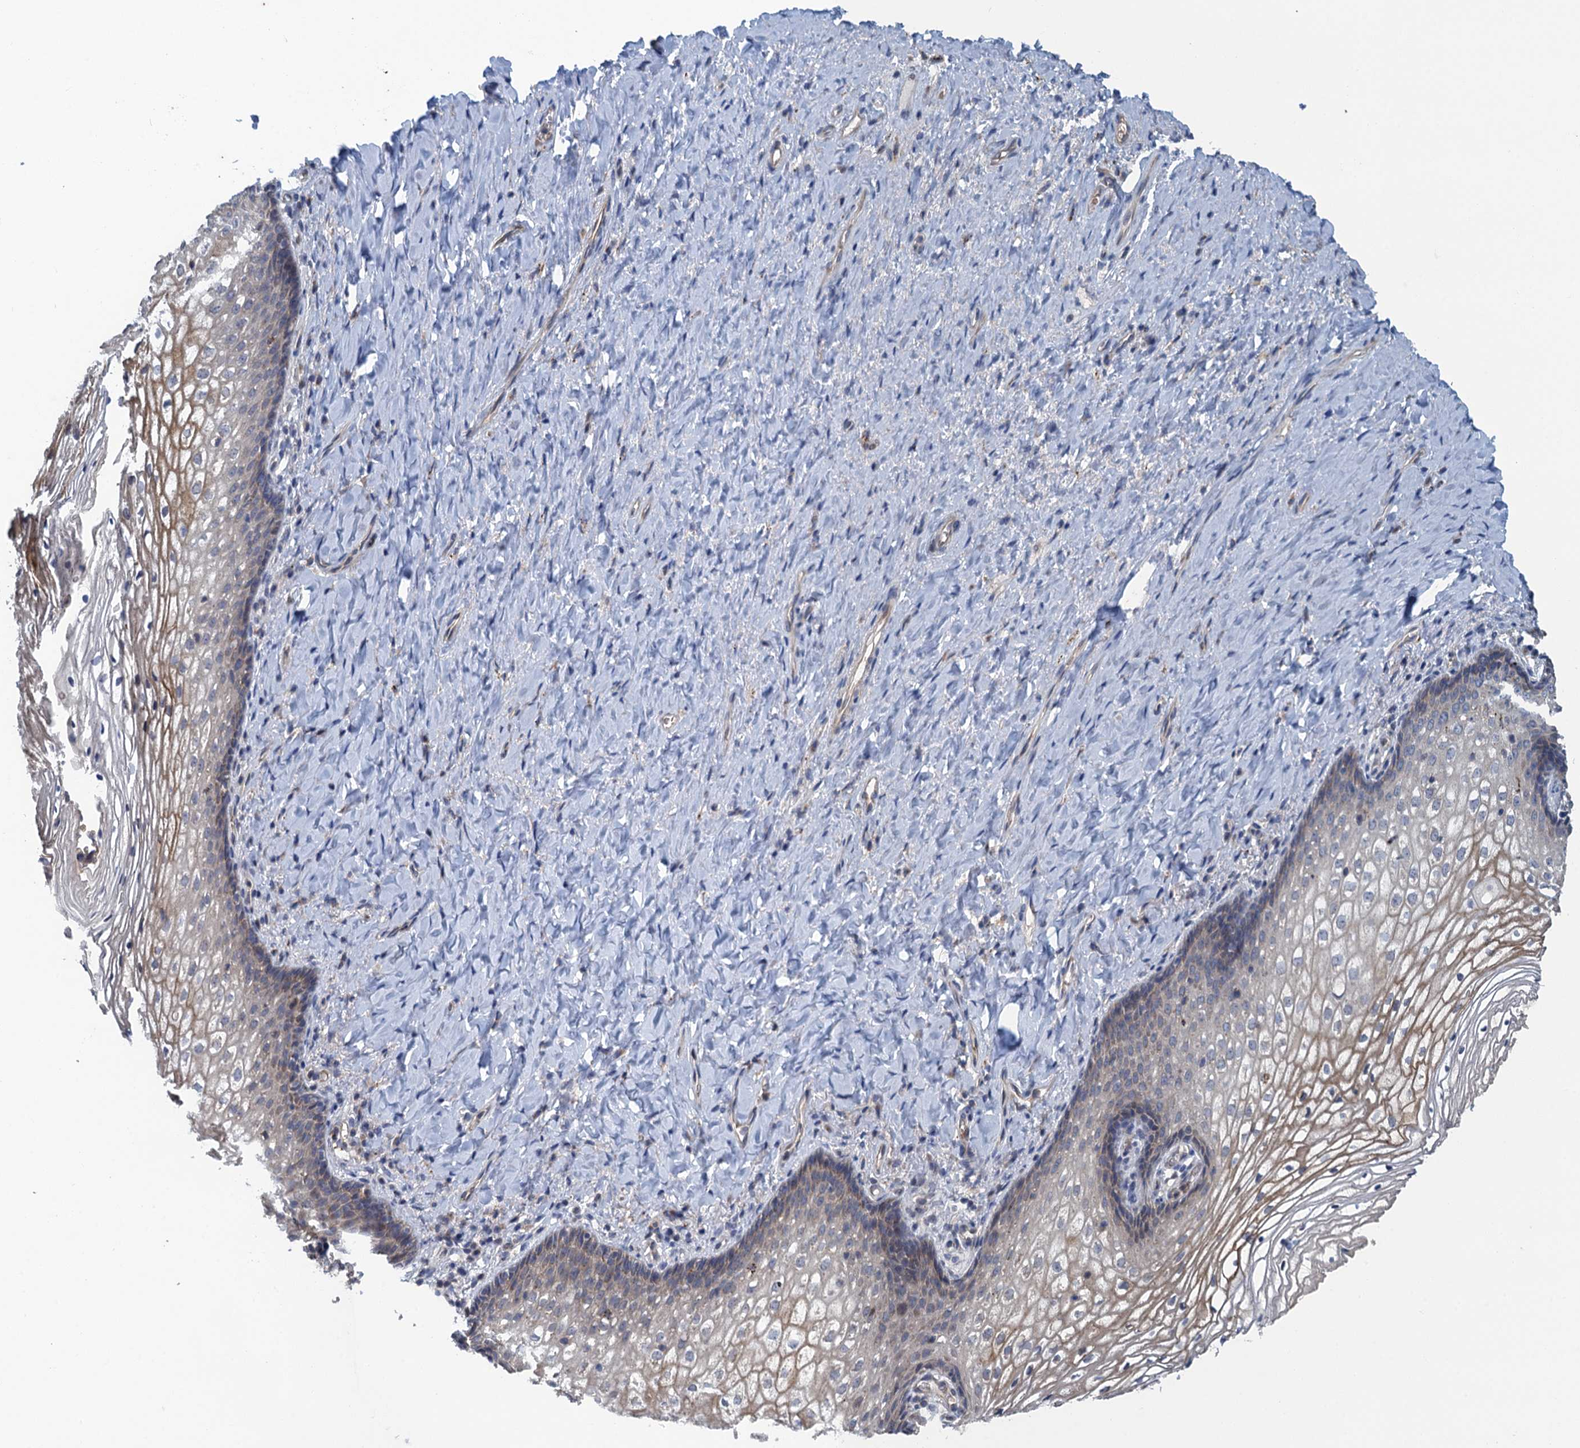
{"staining": {"intensity": "moderate", "quantity": "<25%", "location": "cytoplasmic/membranous"}, "tissue": "vagina", "cell_type": "Squamous epithelial cells", "image_type": "normal", "snomed": [{"axis": "morphology", "description": "Normal tissue, NOS"}, {"axis": "topography", "description": "Vagina"}], "caption": "The histopathology image reveals staining of normal vagina, revealing moderate cytoplasmic/membranous protein expression (brown color) within squamous epithelial cells. (Stains: DAB (3,3'-diaminobenzidine) in brown, nuclei in blue, Microscopy: brightfield microscopy at high magnification).", "gene": "KBTBD8", "patient": {"sex": "female", "age": 60}}